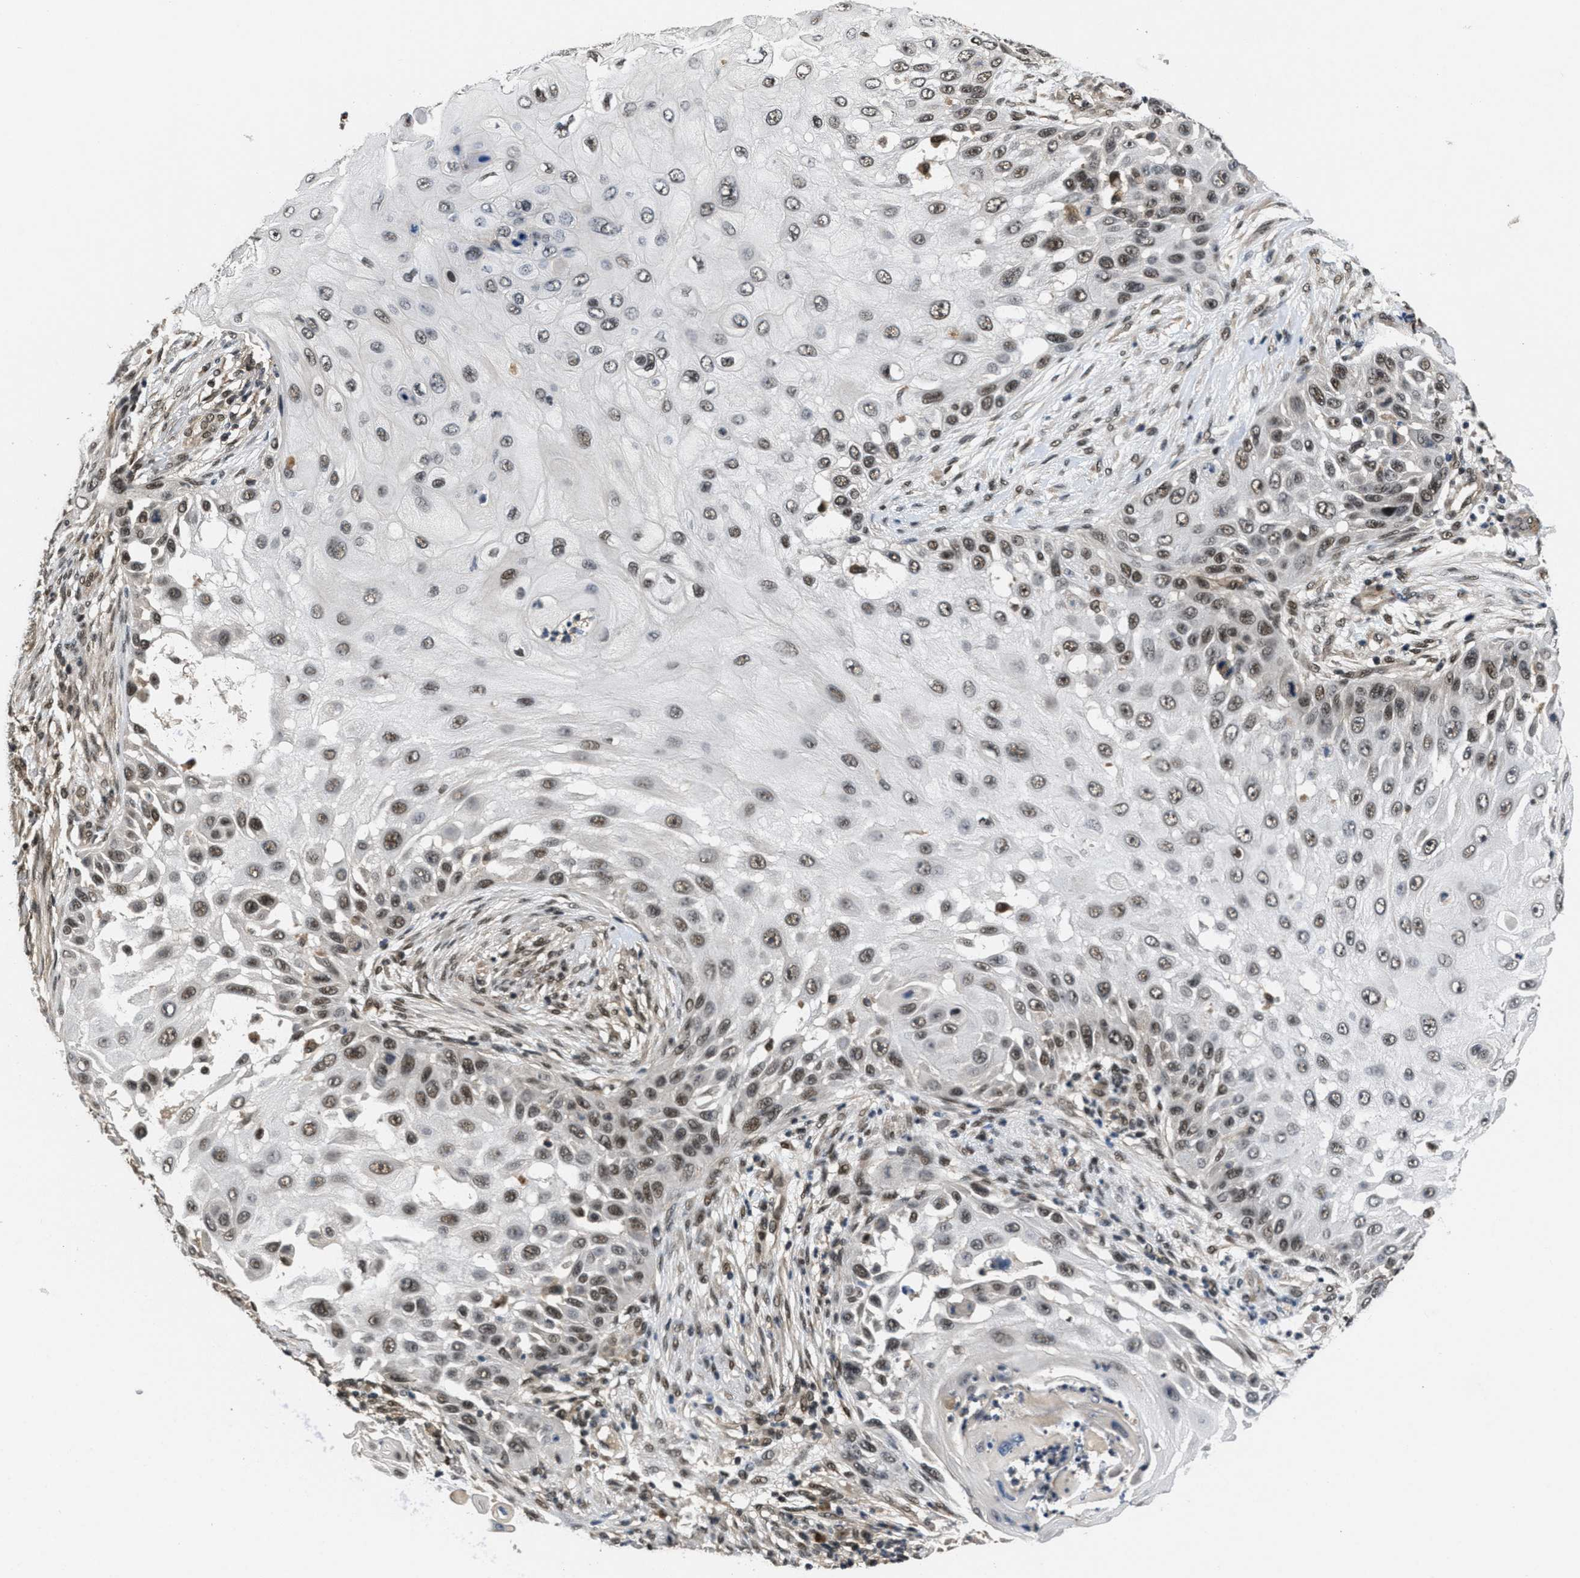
{"staining": {"intensity": "moderate", "quantity": ">75%", "location": "nuclear"}, "tissue": "skin cancer", "cell_type": "Tumor cells", "image_type": "cancer", "snomed": [{"axis": "morphology", "description": "Squamous cell carcinoma, NOS"}, {"axis": "topography", "description": "Skin"}], "caption": "Protein analysis of skin squamous cell carcinoma tissue reveals moderate nuclear expression in about >75% of tumor cells.", "gene": "CUL4B", "patient": {"sex": "female", "age": 44}}